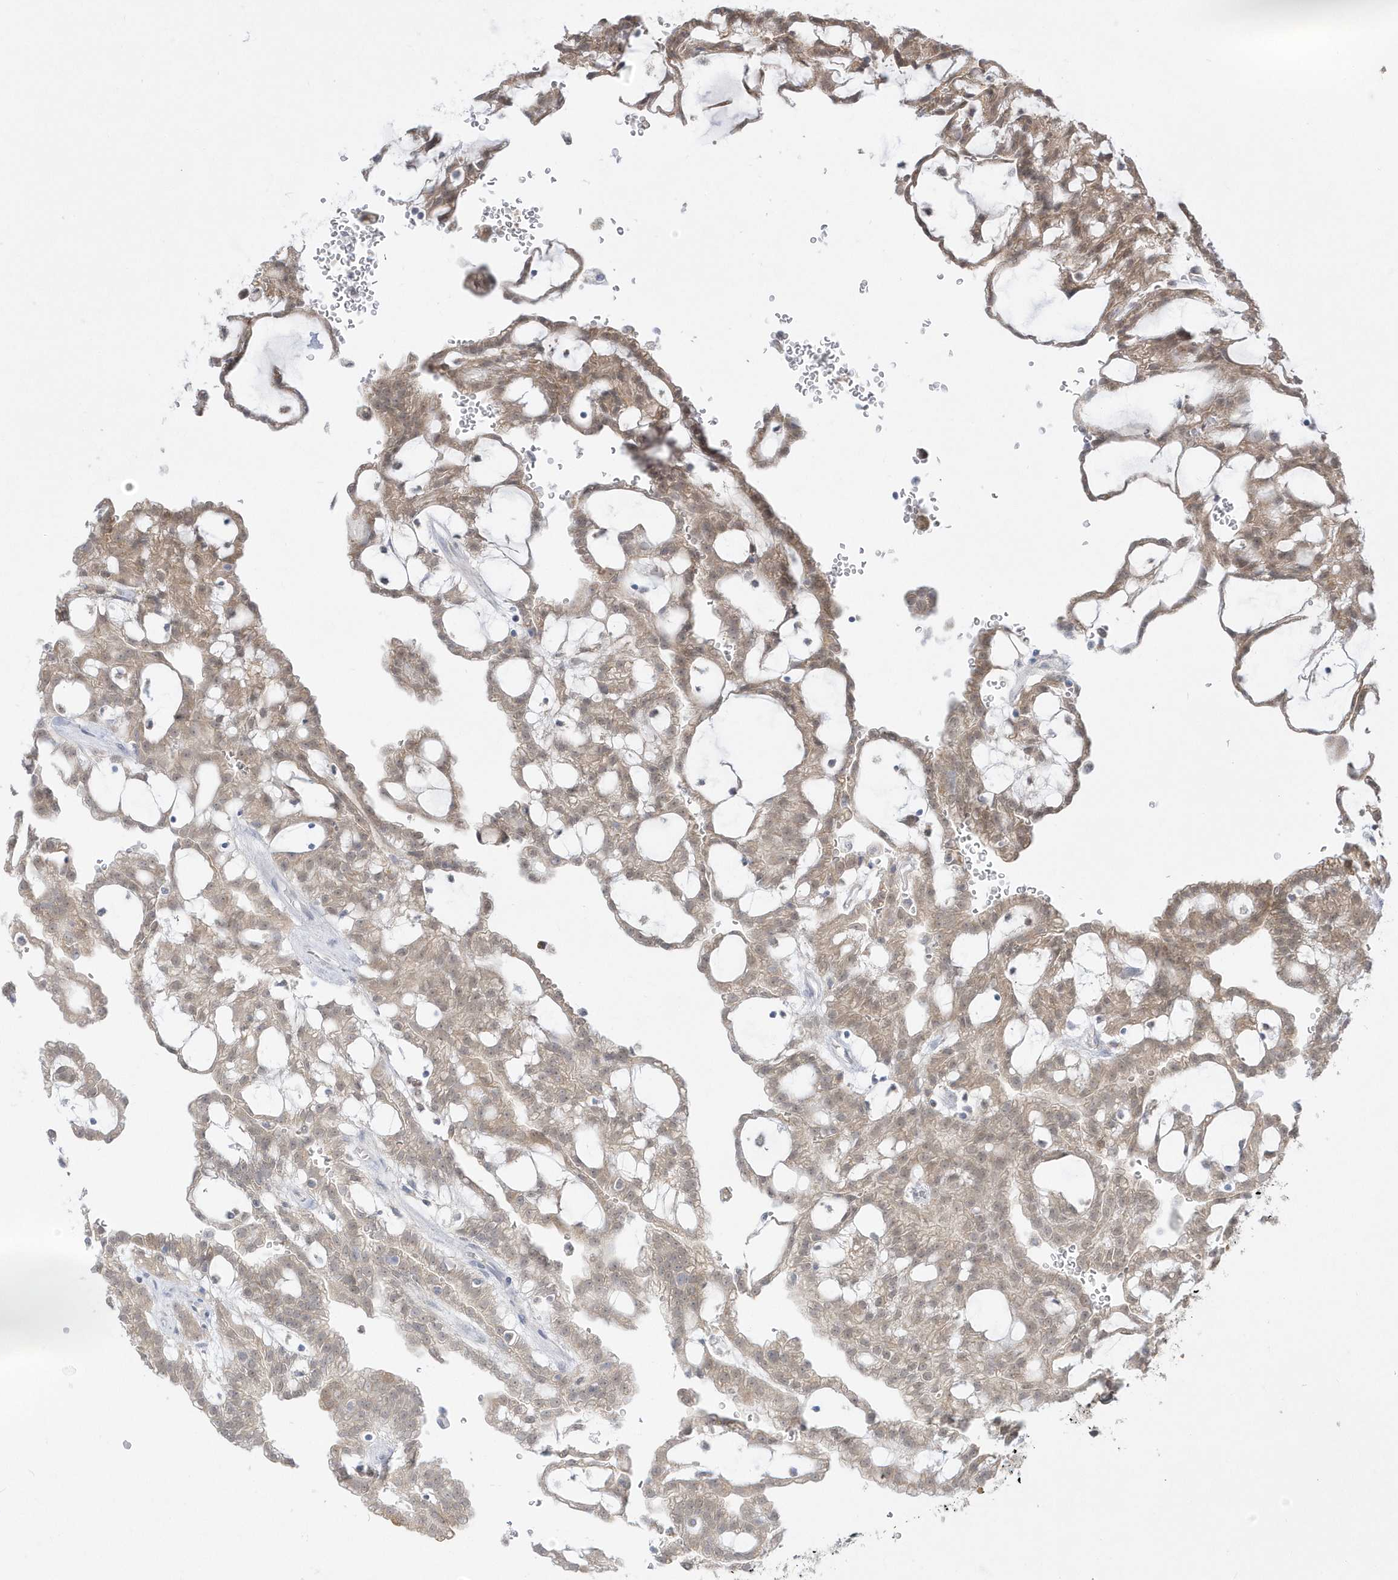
{"staining": {"intensity": "weak", "quantity": ">75%", "location": "cytoplasmic/membranous,nuclear"}, "tissue": "renal cancer", "cell_type": "Tumor cells", "image_type": "cancer", "snomed": [{"axis": "morphology", "description": "Adenocarcinoma, NOS"}, {"axis": "topography", "description": "Kidney"}], "caption": "A low amount of weak cytoplasmic/membranous and nuclear positivity is seen in approximately >75% of tumor cells in adenocarcinoma (renal) tissue.", "gene": "PCBD1", "patient": {"sex": "male", "age": 63}}